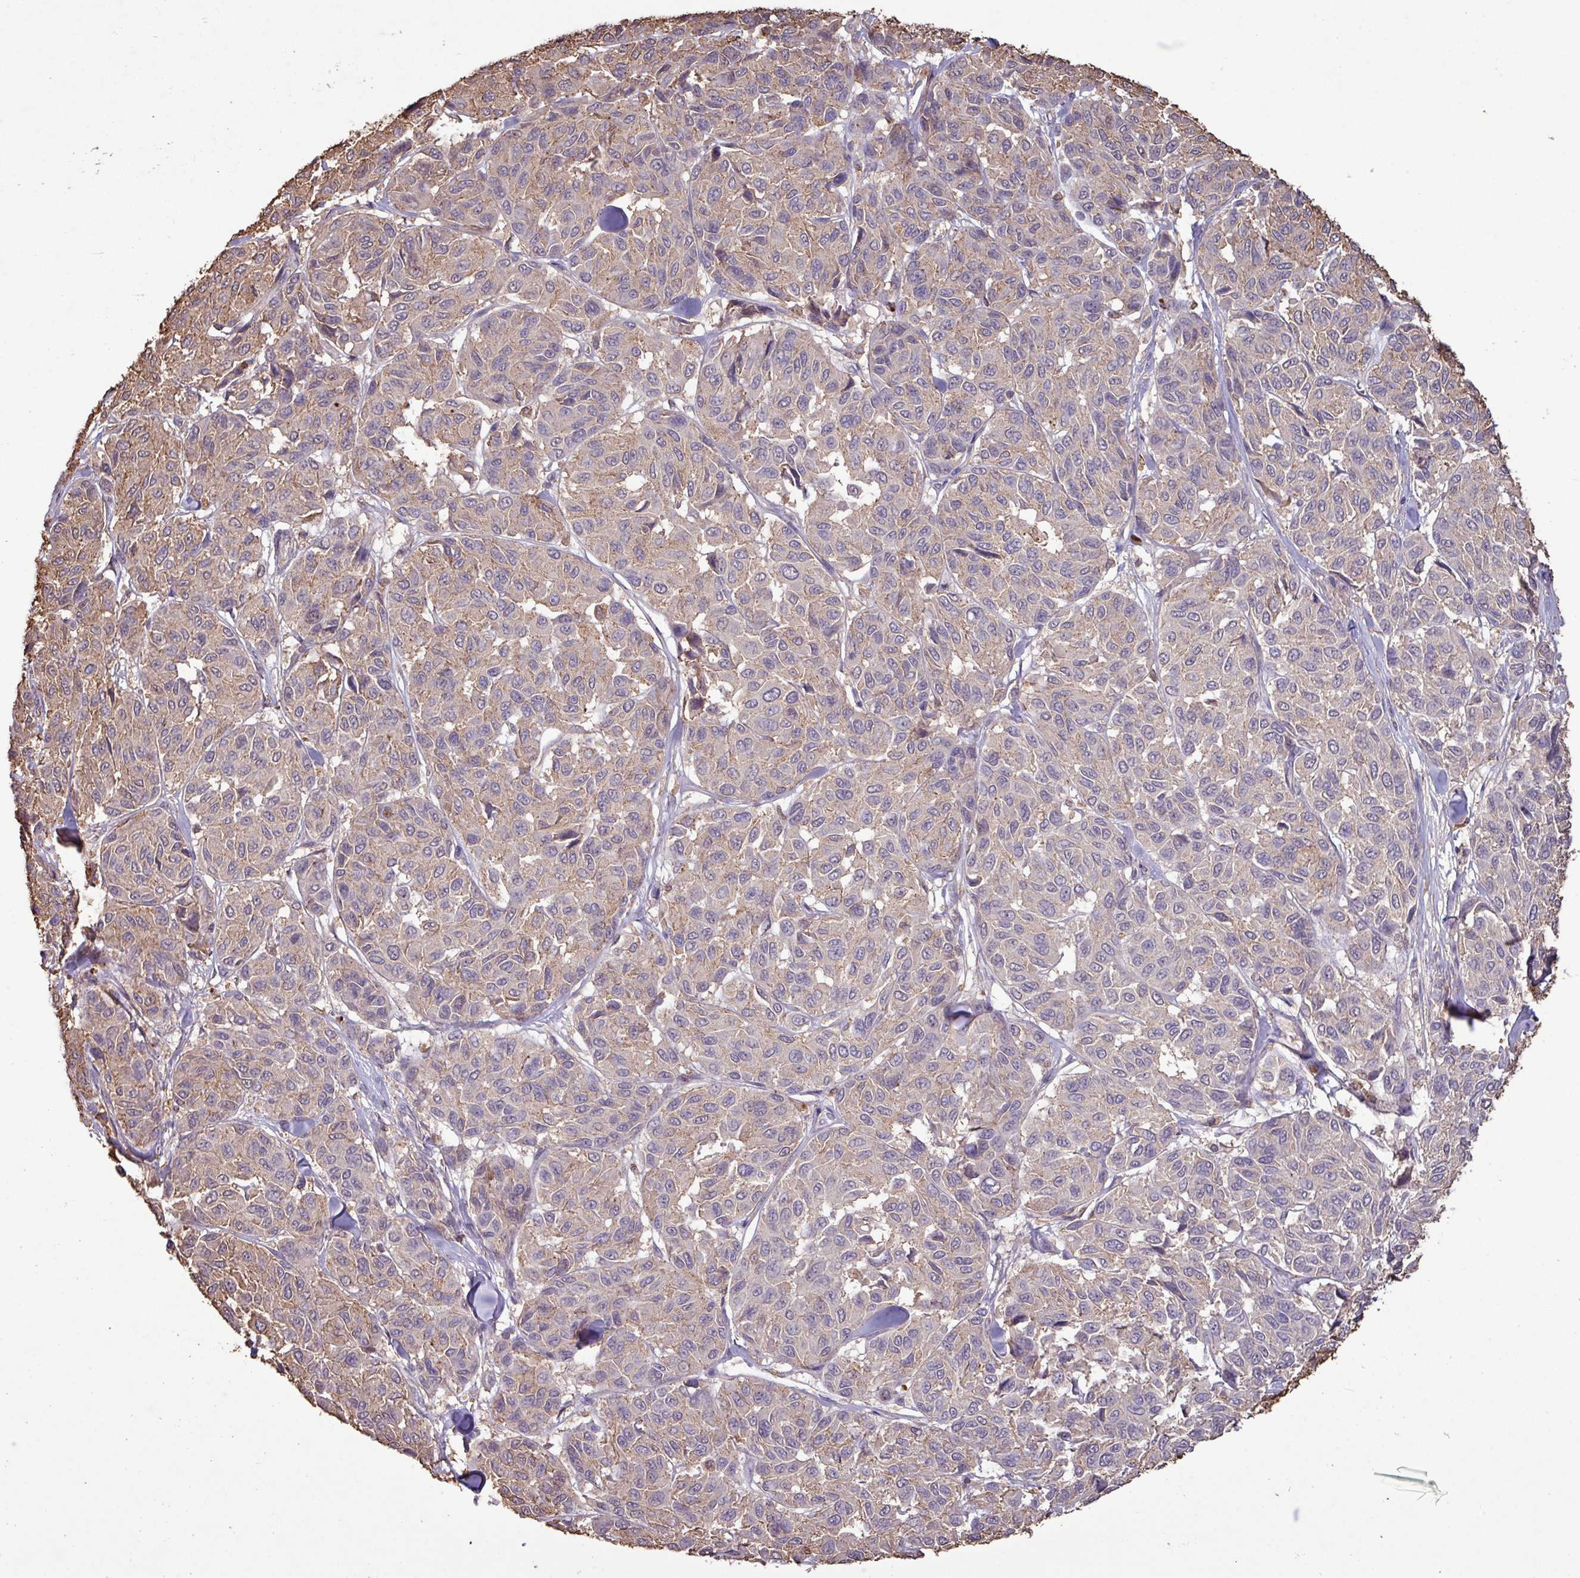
{"staining": {"intensity": "weak", "quantity": "25%-75%", "location": "cytoplasmic/membranous"}, "tissue": "melanoma", "cell_type": "Tumor cells", "image_type": "cancer", "snomed": [{"axis": "morphology", "description": "Malignant melanoma, NOS"}, {"axis": "topography", "description": "Skin"}], "caption": "The micrograph shows a brown stain indicating the presence of a protein in the cytoplasmic/membranous of tumor cells in malignant melanoma.", "gene": "CAMK2B", "patient": {"sex": "female", "age": 66}}